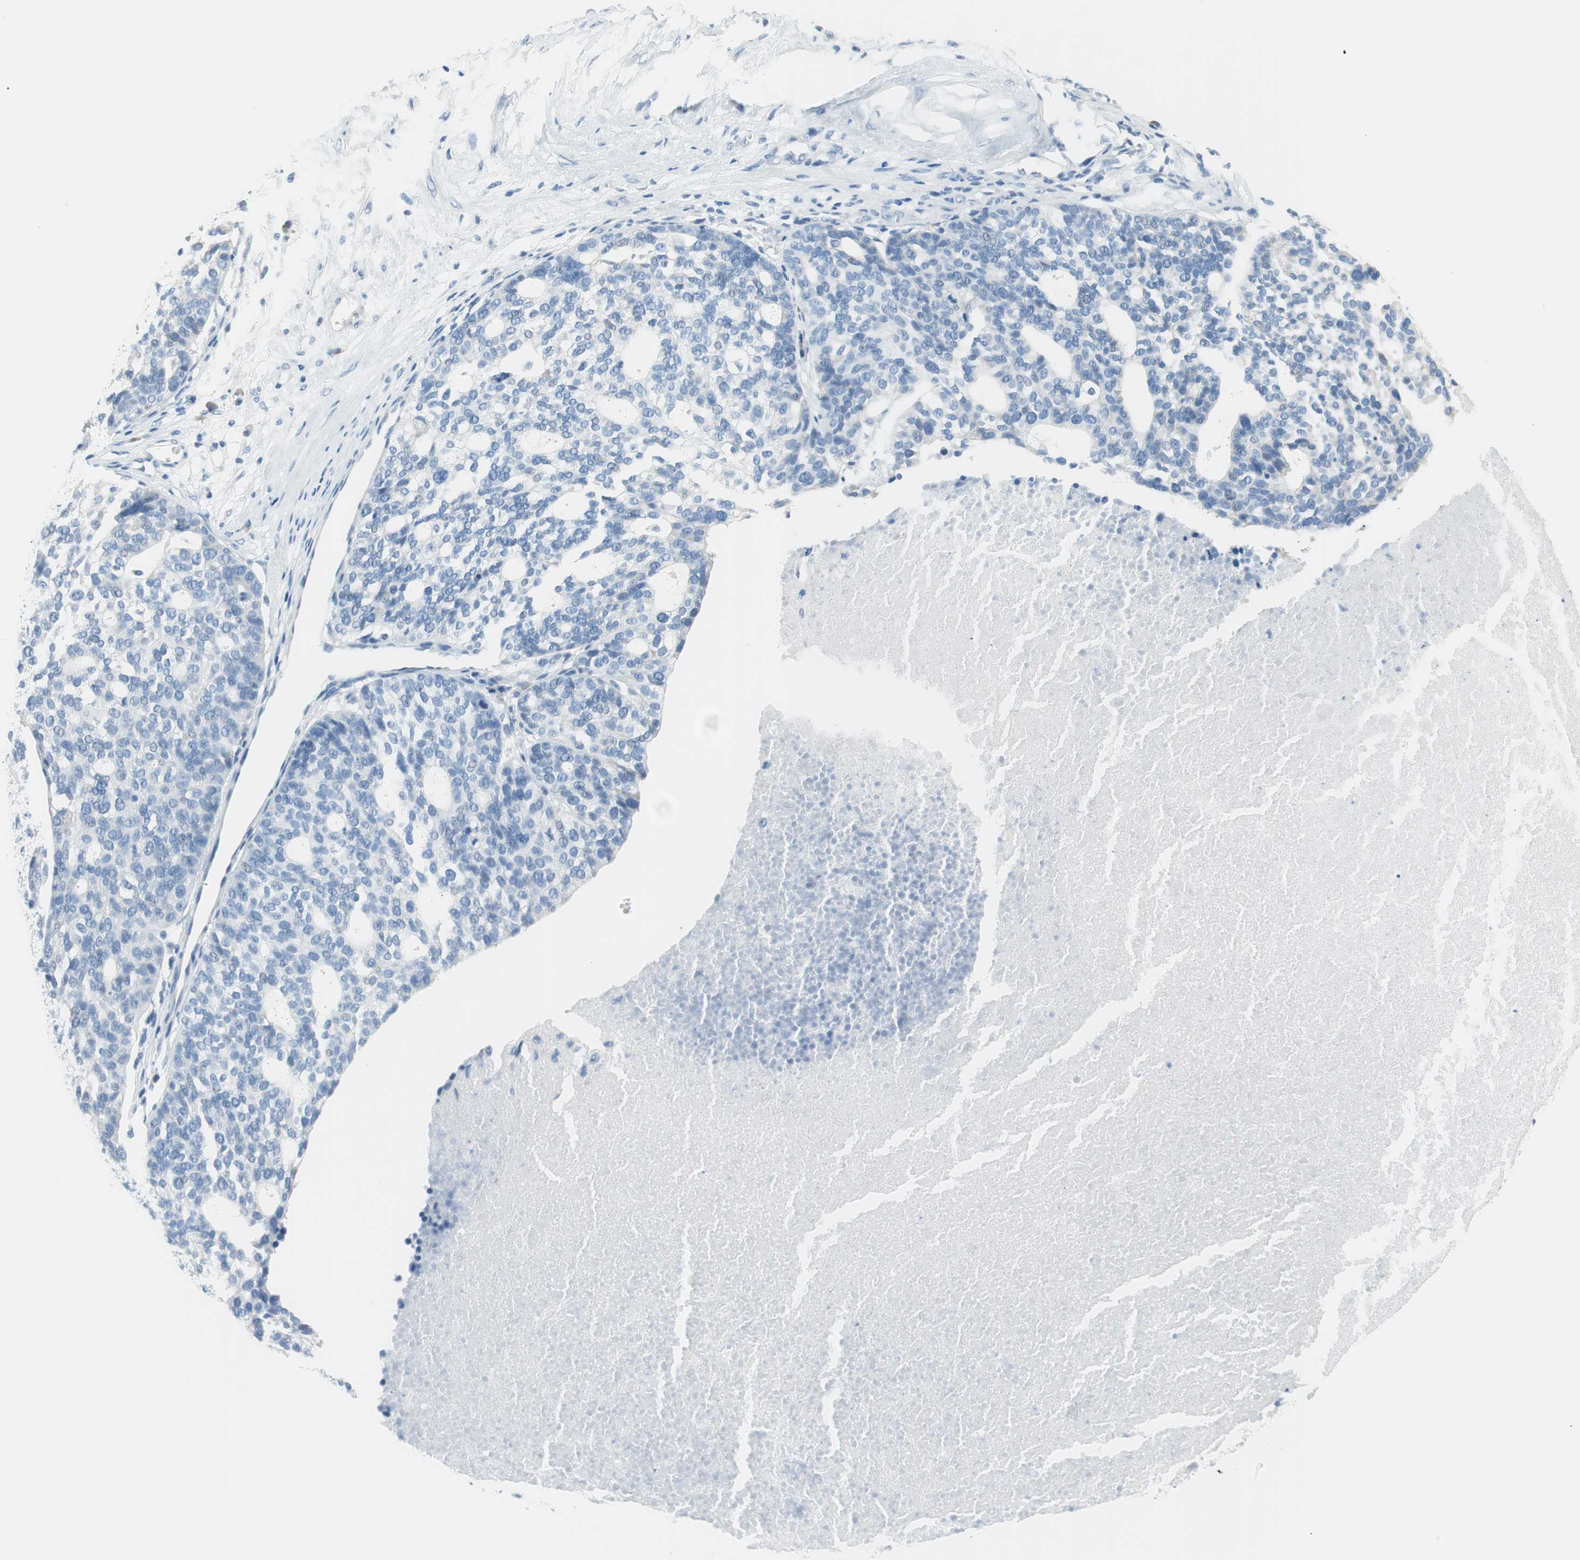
{"staining": {"intensity": "negative", "quantity": "none", "location": "none"}, "tissue": "ovarian cancer", "cell_type": "Tumor cells", "image_type": "cancer", "snomed": [{"axis": "morphology", "description": "Cystadenocarcinoma, serous, NOS"}, {"axis": "topography", "description": "Ovary"}], "caption": "Immunohistochemistry (IHC) micrograph of ovarian serous cystadenocarcinoma stained for a protein (brown), which demonstrates no positivity in tumor cells.", "gene": "MYH1", "patient": {"sex": "female", "age": 59}}